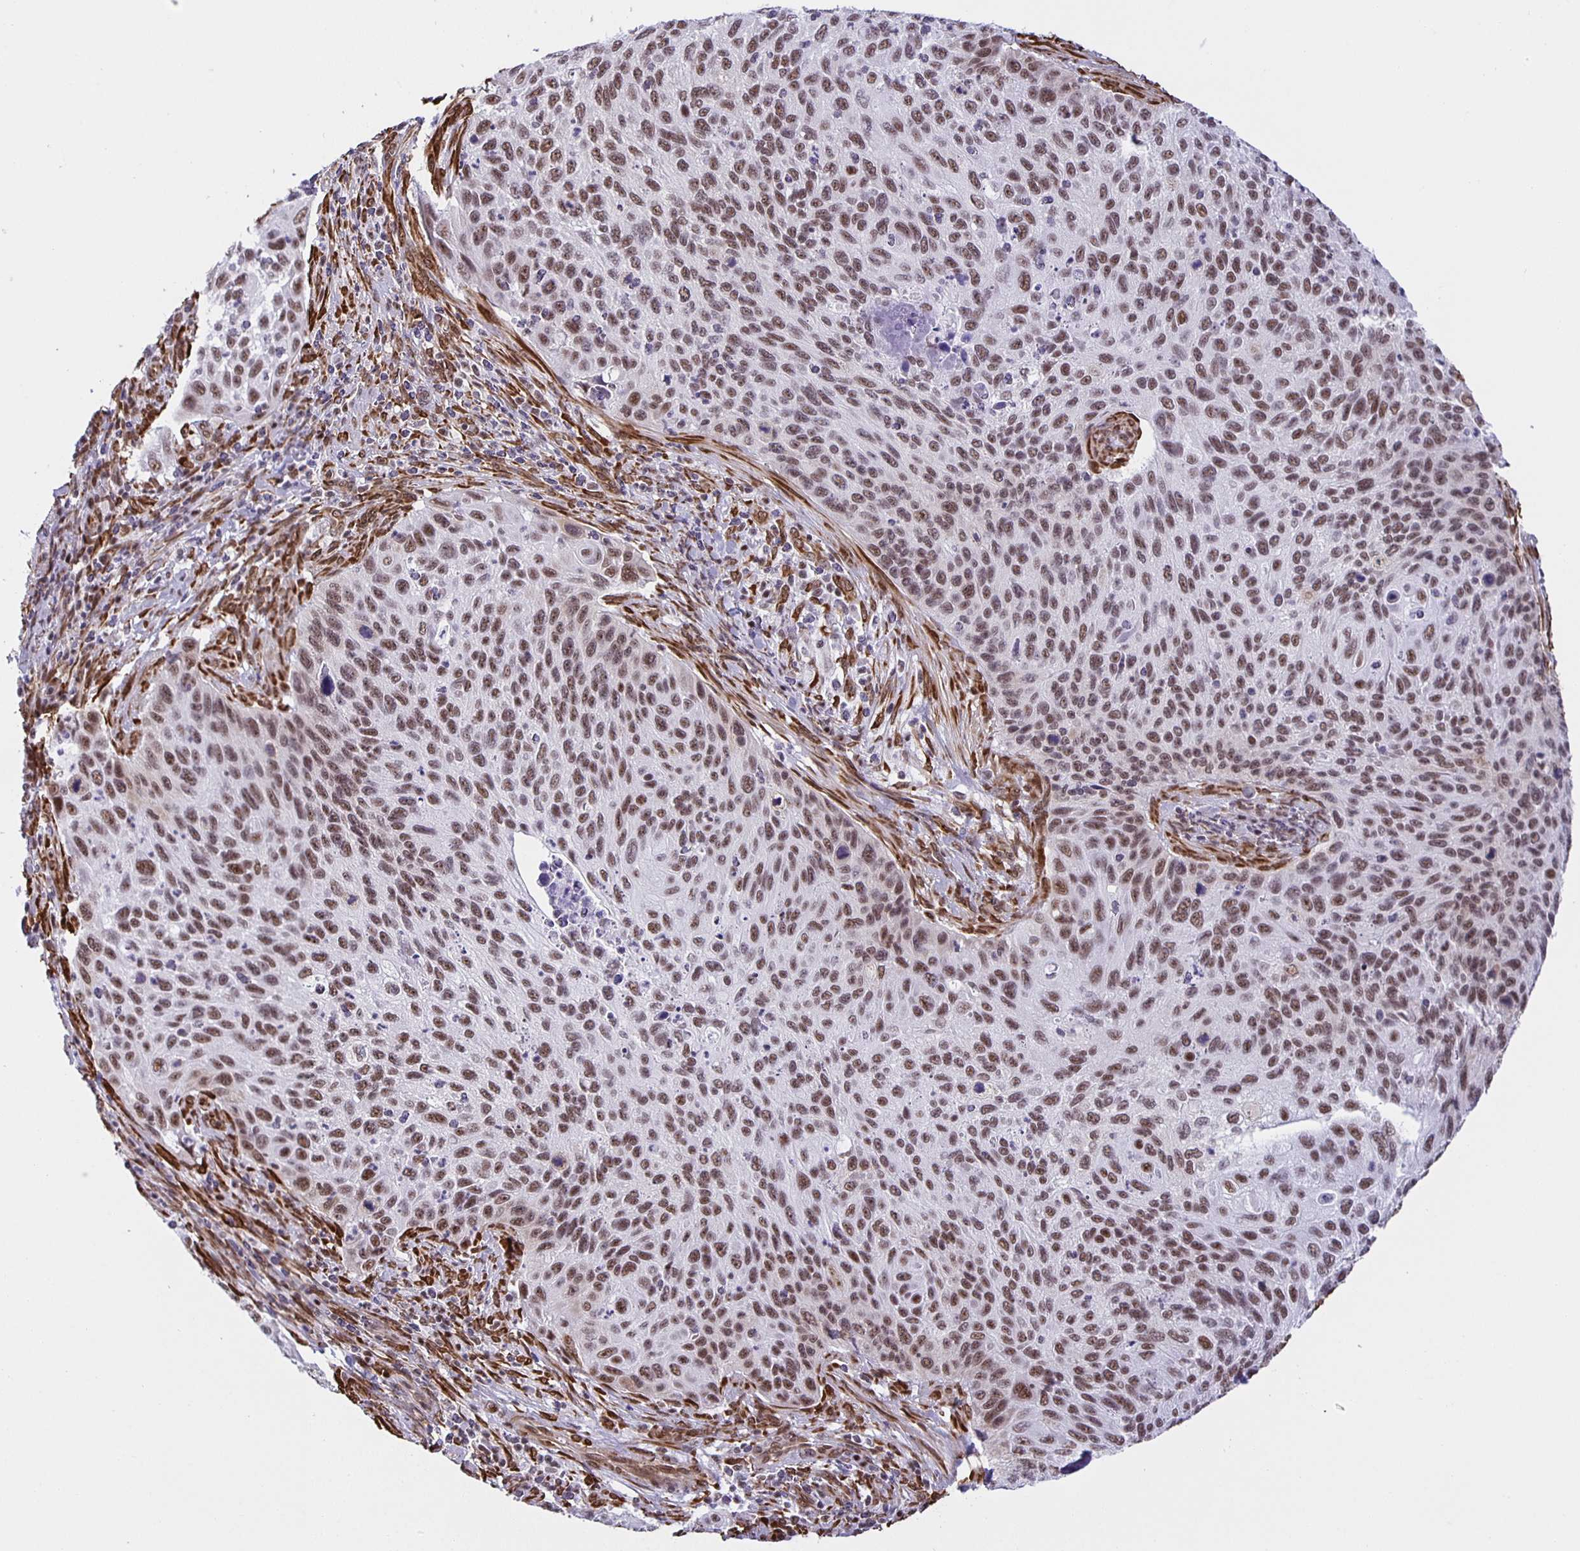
{"staining": {"intensity": "moderate", "quantity": ">75%", "location": "nuclear"}, "tissue": "cervical cancer", "cell_type": "Tumor cells", "image_type": "cancer", "snomed": [{"axis": "morphology", "description": "Squamous cell carcinoma, NOS"}, {"axis": "topography", "description": "Cervix"}], "caption": "DAB immunohistochemical staining of squamous cell carcinoma (cervical) demonstrates moderate nuclear protein staining in approximately >75% of tumor cells.", "gene": "ZRANB2", "patient": {"sex": "female", "age": 70}}